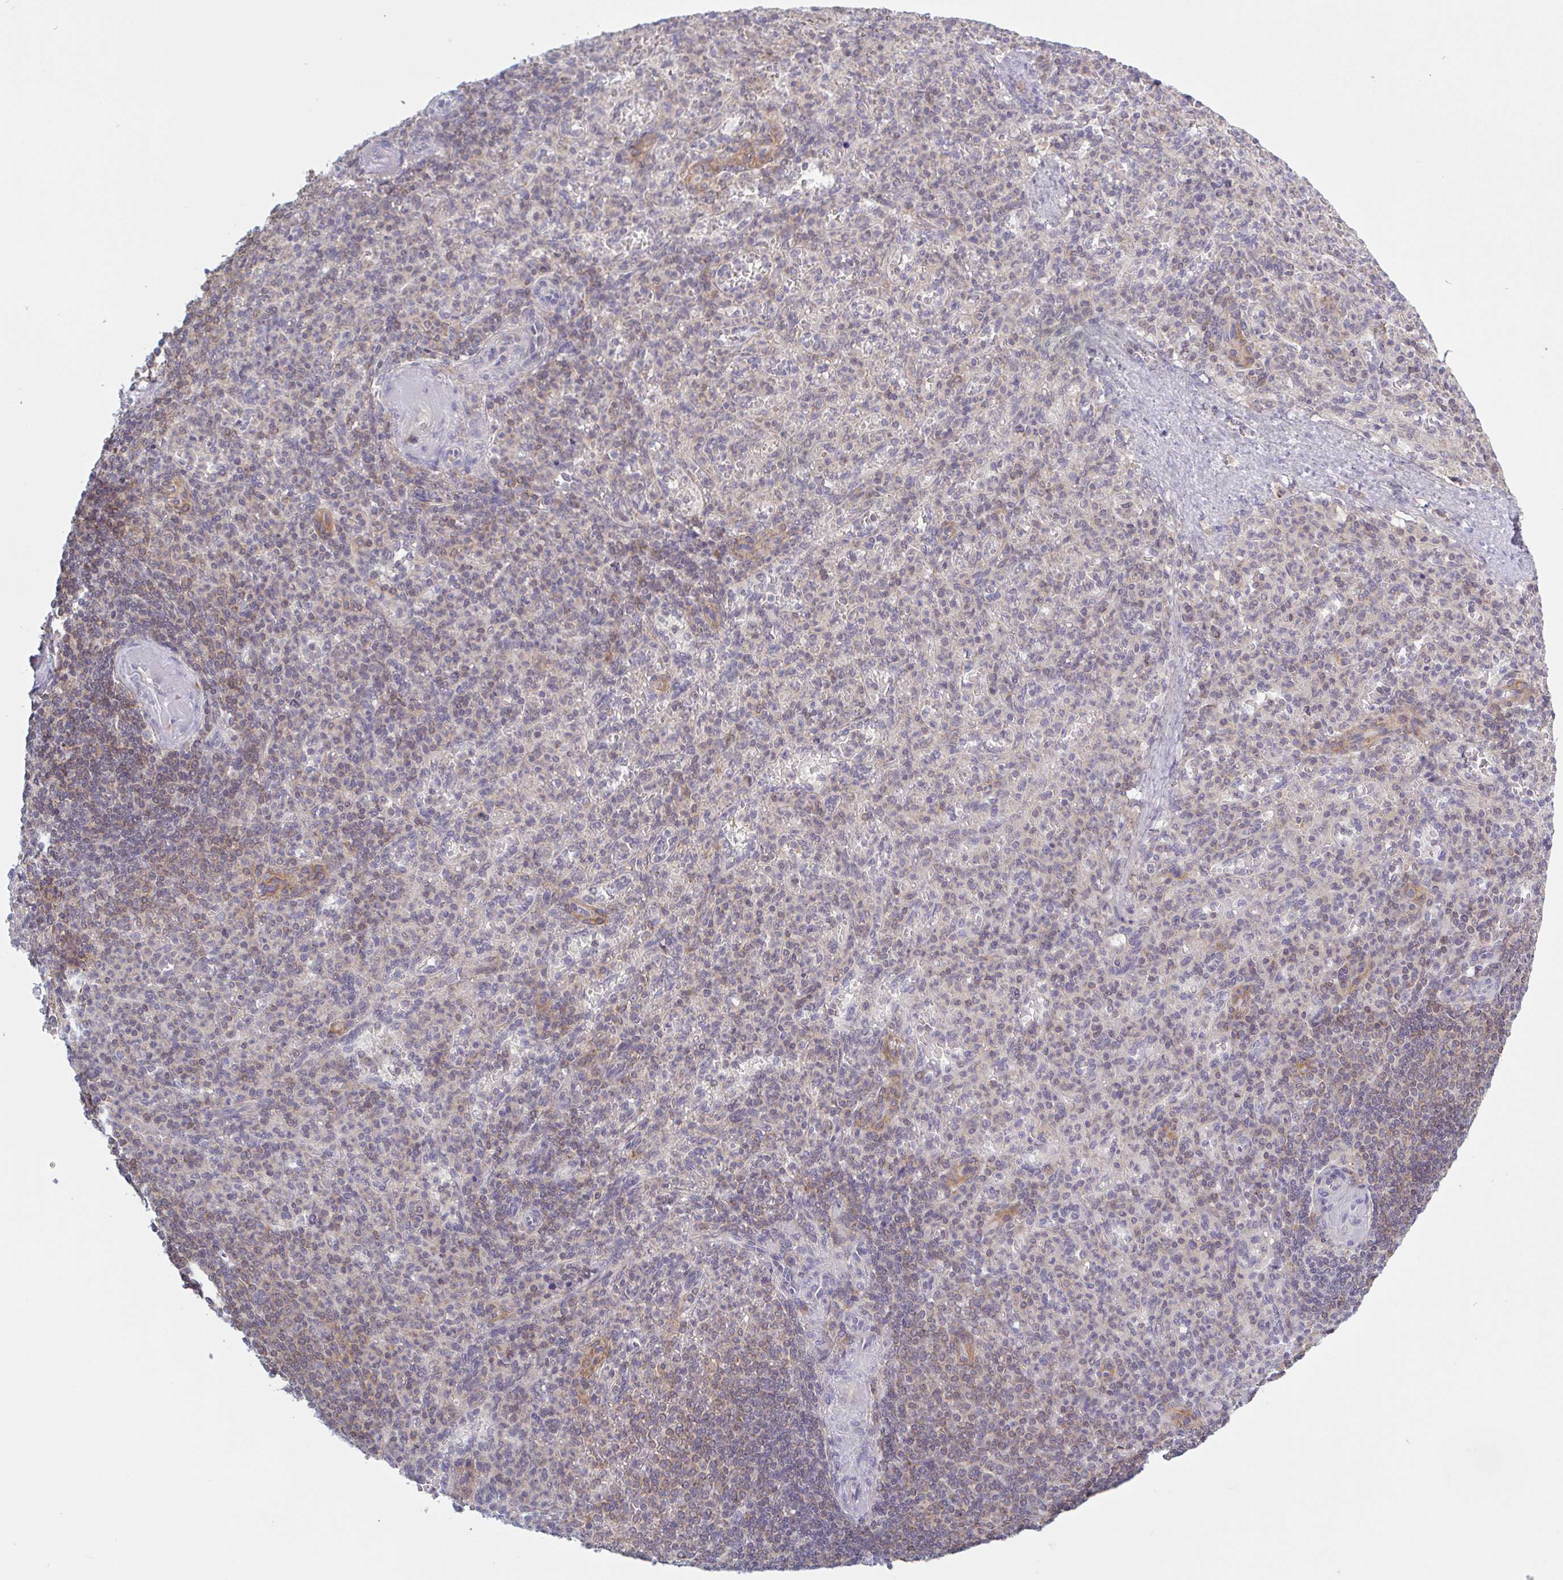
{"staining": {"intensity": "negative", "quantity": "none", "location": "none"}, "tissue": "spleen", "cell_type": "Cells in red pulp", "image_type": "normal", "snomed": [{"axis": "morphology", "description": "Normal tissue, NOS"}, {"axis": "topography", "description": "Spleen"}], "caption": "The image exhibits no staining of cells in red pulp in normal spleen.", "gene": "SURF1", "patient": {"sex": "female", "age": 74}}